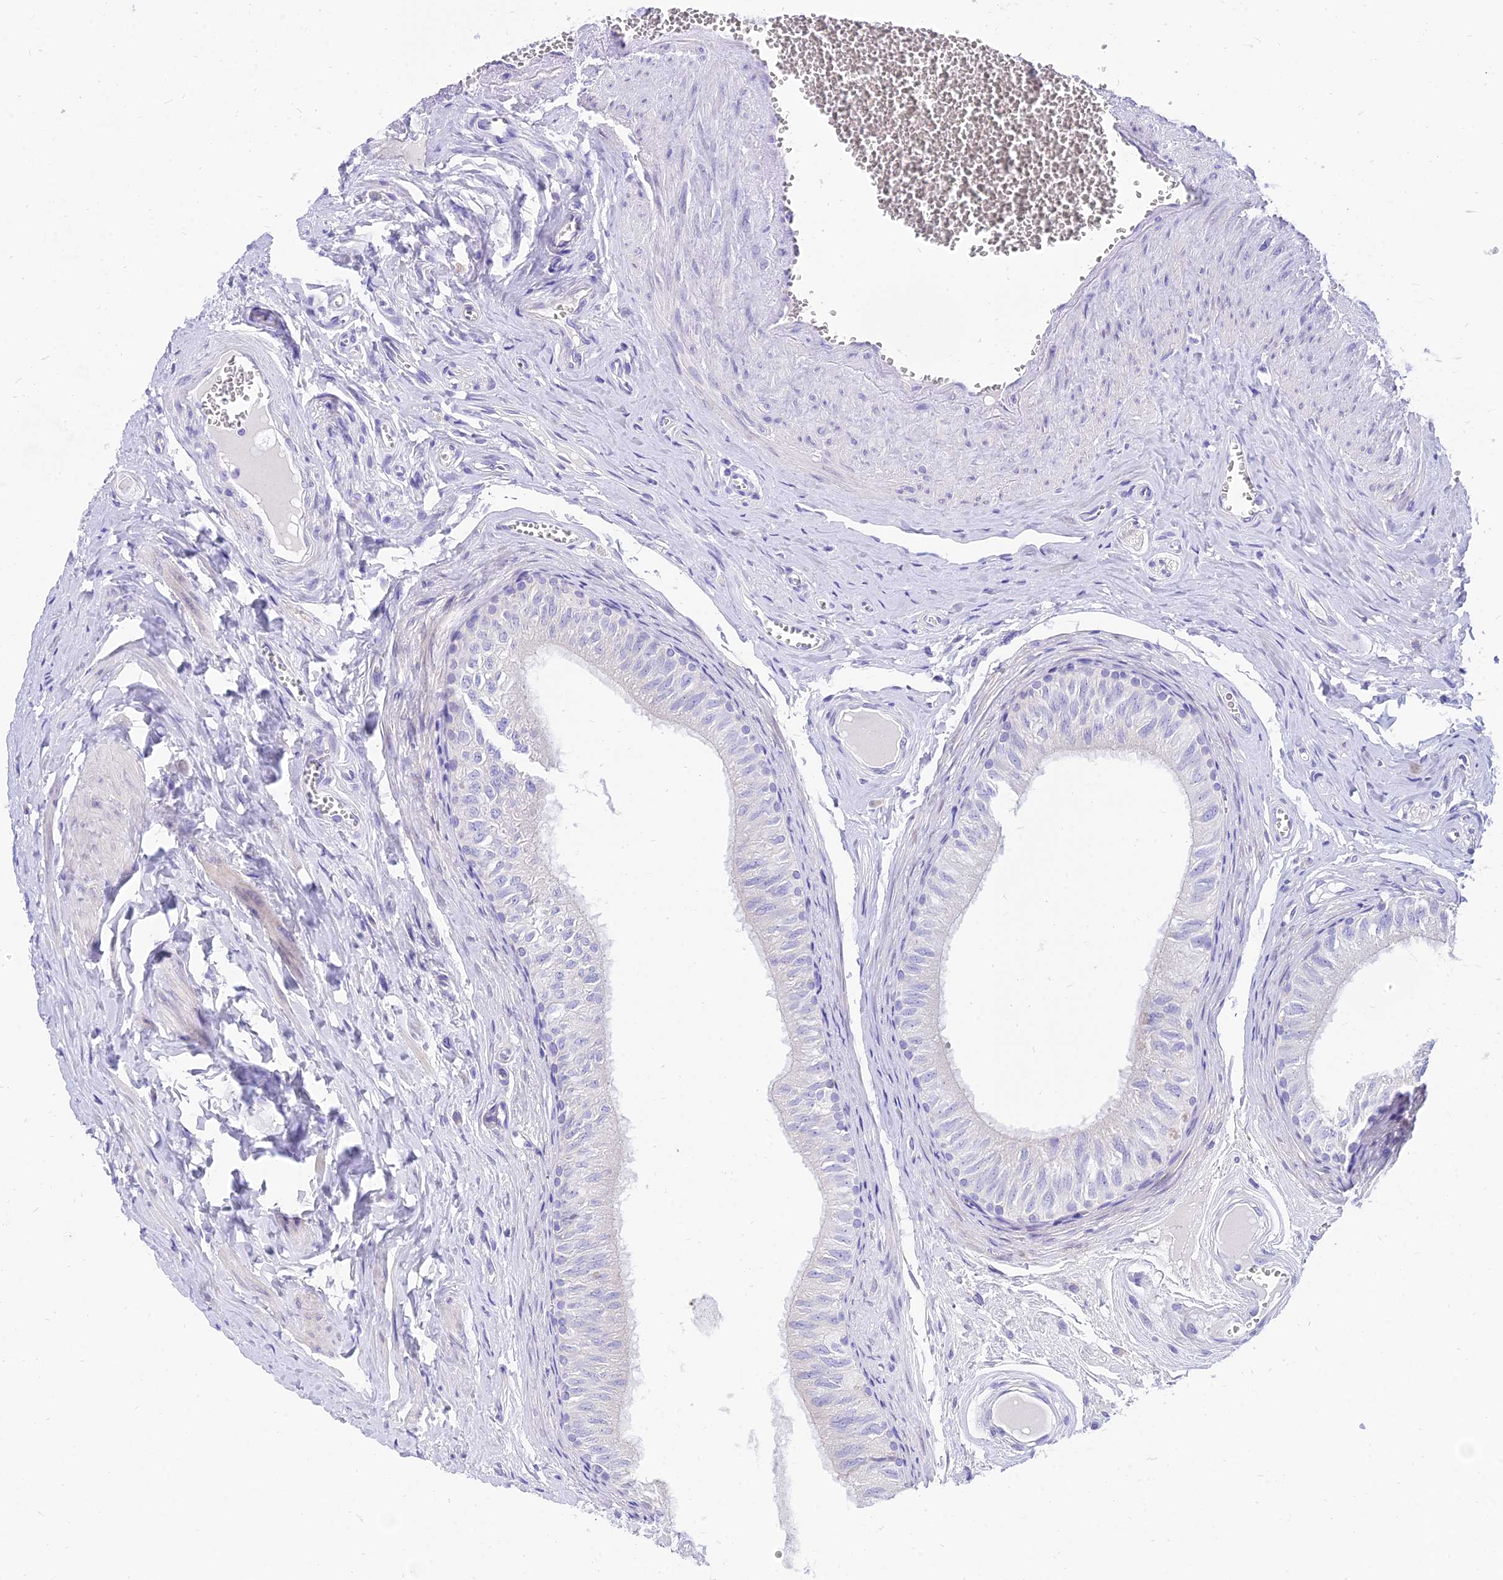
{"staining": {"intensity": "negative", "quantity": "none", "location": "none"}, "tissue": "epididymis", "cell_type": "Glandular cells", "image_type": "normal", "snomed": [{"axis": "morphology", "description": "Normal tissue, NOS"}, {"axis": "topography", "description": "Epididymis"}], "caption": "The immunohistochemistry (IHC) image has no significant expression in glandular cells of epididymis. (Stains: DAB immunohistochemistry (IHC) with hematoxylin counter stain, Microscopy: brightfield microscopy at high magnification).", "gene": "TAC3", "patient": {"sex": "male", "age": 42}}